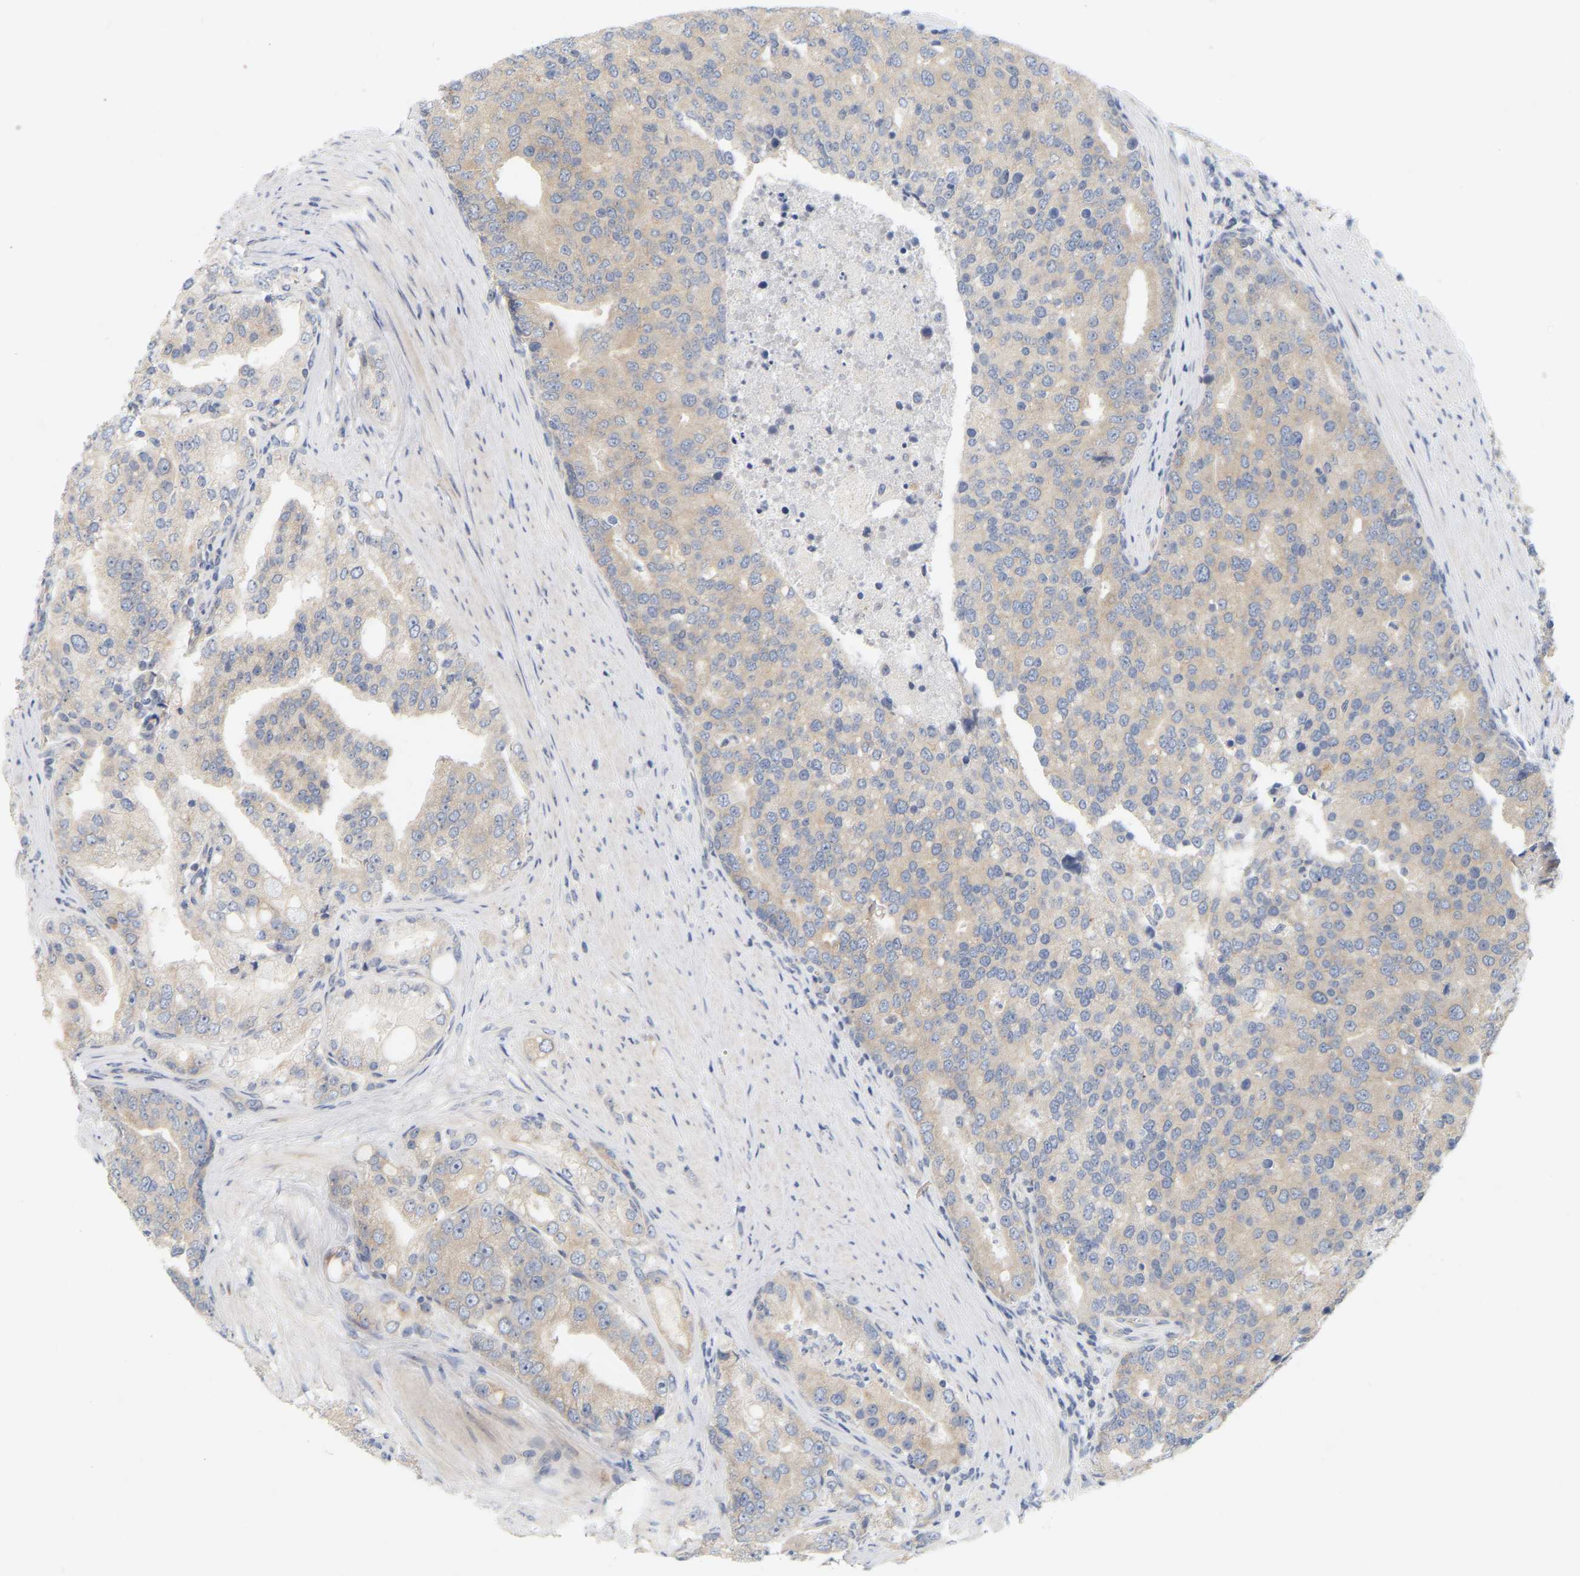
{"staining": {"intensity": "weak", "quantity": ">75%", "location": "cytoplasmic/membranous"}, "tissue": "prostate cancer", "cell_type": "Tumor cells", "image_type": "cancer", "snomed": [{"axis": "morphology", "description": "Adenocarcinoma, High grade"}, {"axis": "topography", "description": "Prostate"}], "caption": "High-grade adenocarcinoma (prostate) stained for a protein exhibits weak cytoplasmic/membranous positivity in tumor cells.", "gene": "MINDY4", "patient": {"sex": "male", "age": 50}}